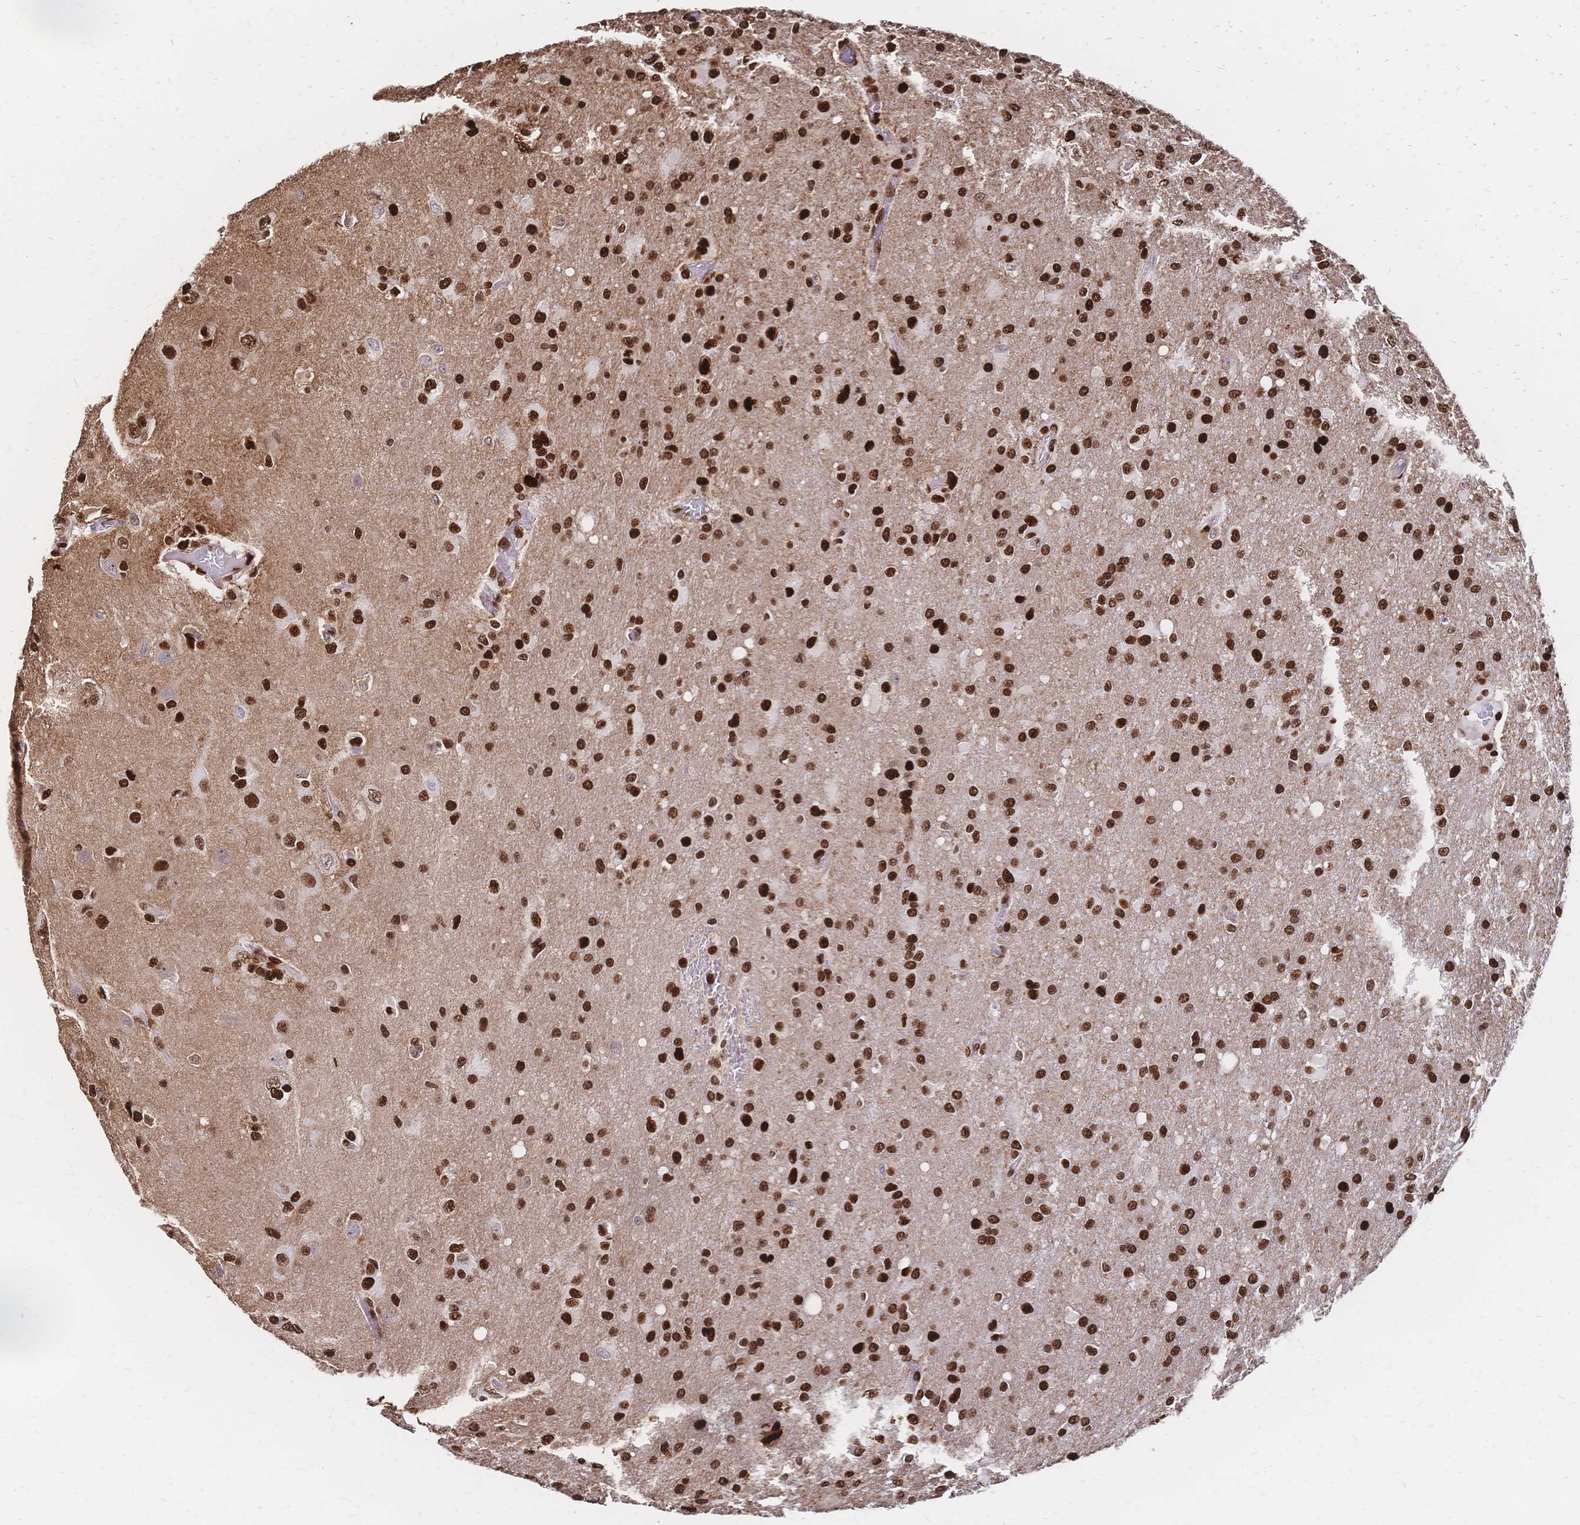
{"staining": {"intensity": "strong", "quantity": ">75%", "location": "nuclear"}, "tissue": "glioma", "cell_type": "Tumor cells", "image_type": "cancer", "snomed": [{"axis": "morphology", "description": "Glioma, malignant, High grade"}, {"axis": "topography", "description": "Brain"}], "caption": "Immunohistochemistry (IHC) (DAB (3,3'-diaminobenzidine)) staining of glioma demonstrates strong nuclear protein staining in about >75% of tumor cells.", "gene": "HDGF", "patient": {"sex": "male", "age": 53}}